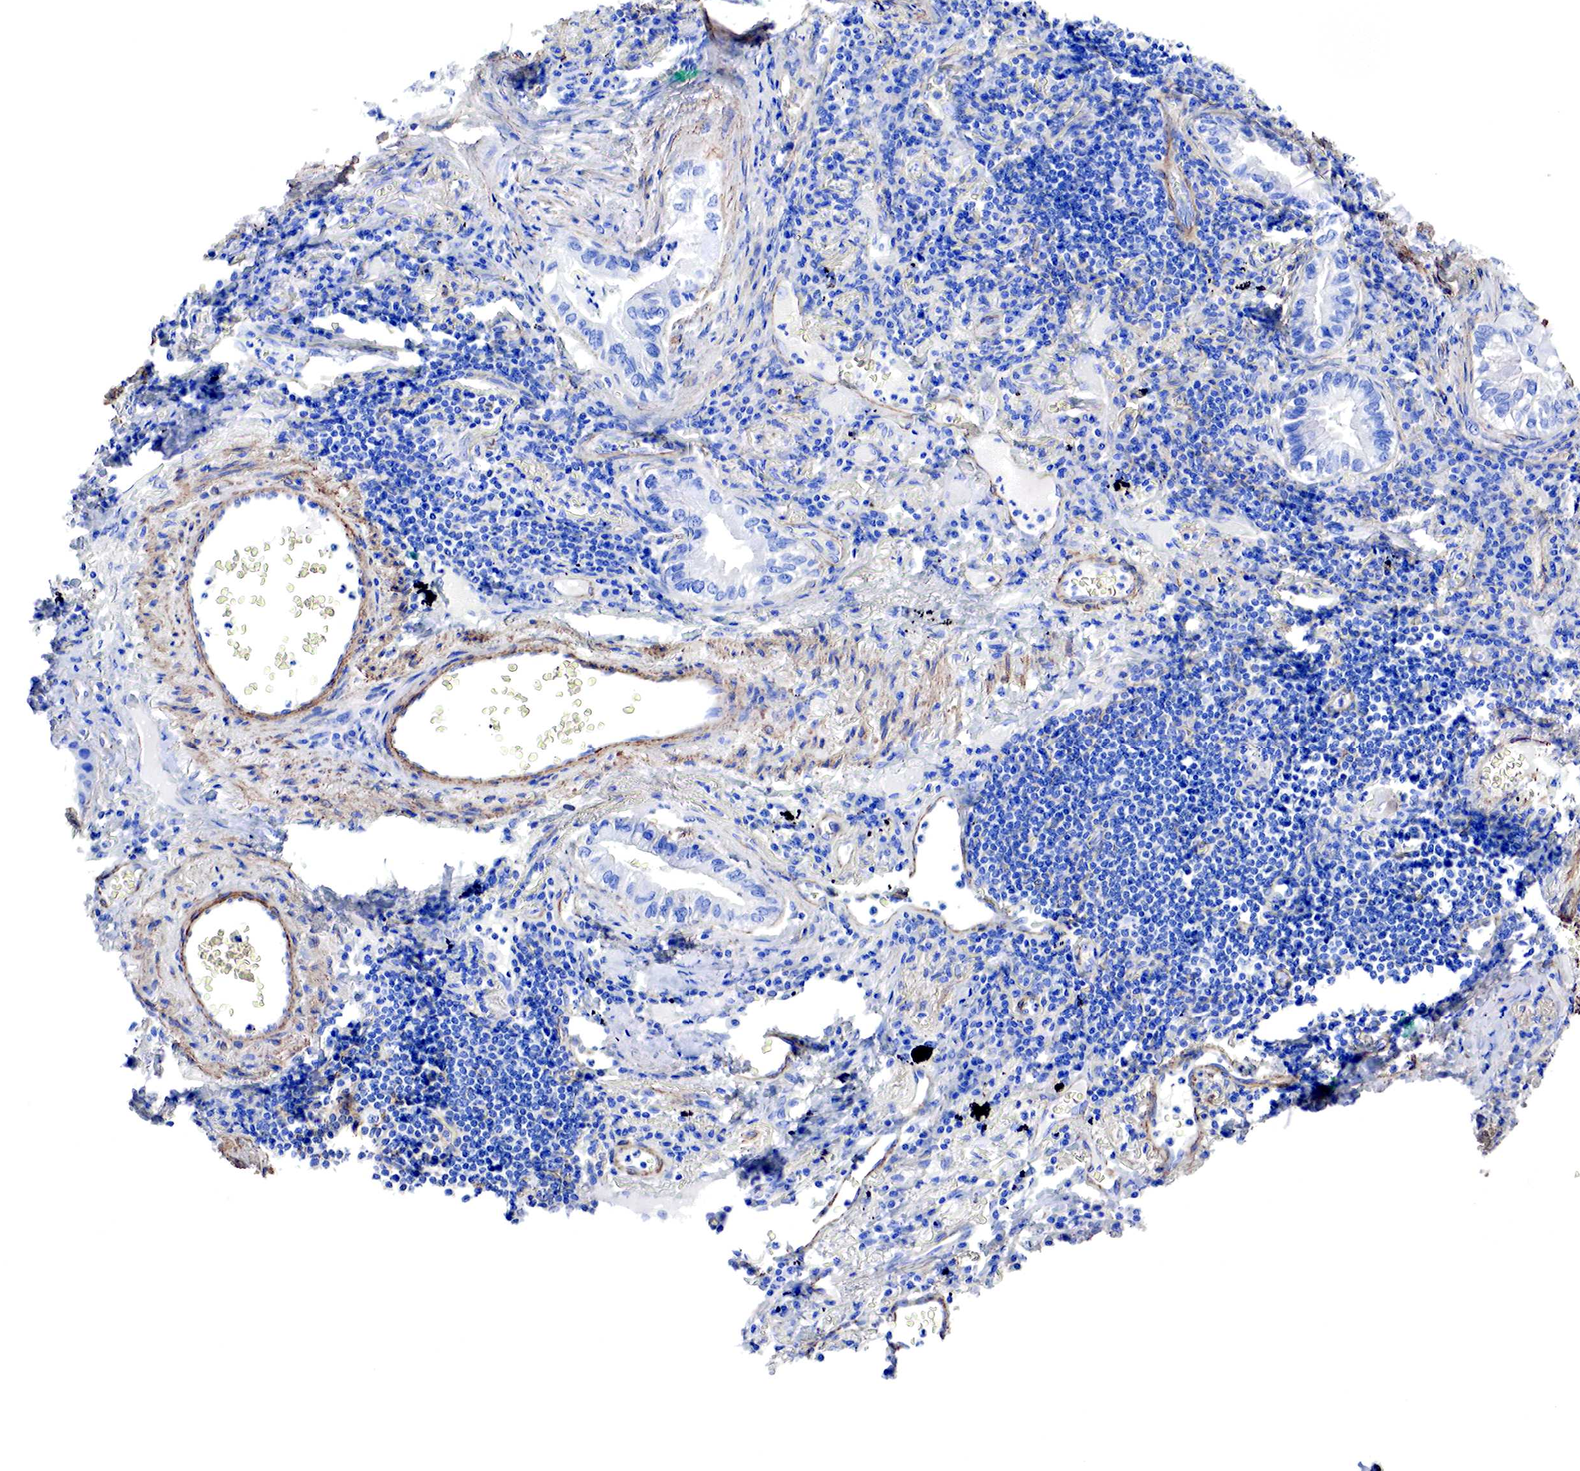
{"staining": {"intensity": "negative", "quantity": "none", "location": "none"}, "tissue": "lung cancer", "cell_type": "Tumor cells", "image_type": "cancer", "snomed": [{"axis": "morphology", "description": "Adenocarcinoma, NOS"}, {"axis": "topography", "description": "Lung"}], "caption": "Adenocarcinoma (lung) stained for a protein using immunohistochemistry displays no staining tumor cells.", "gene": "TPM1", "patient": {"sex": "female", "age": 50}}